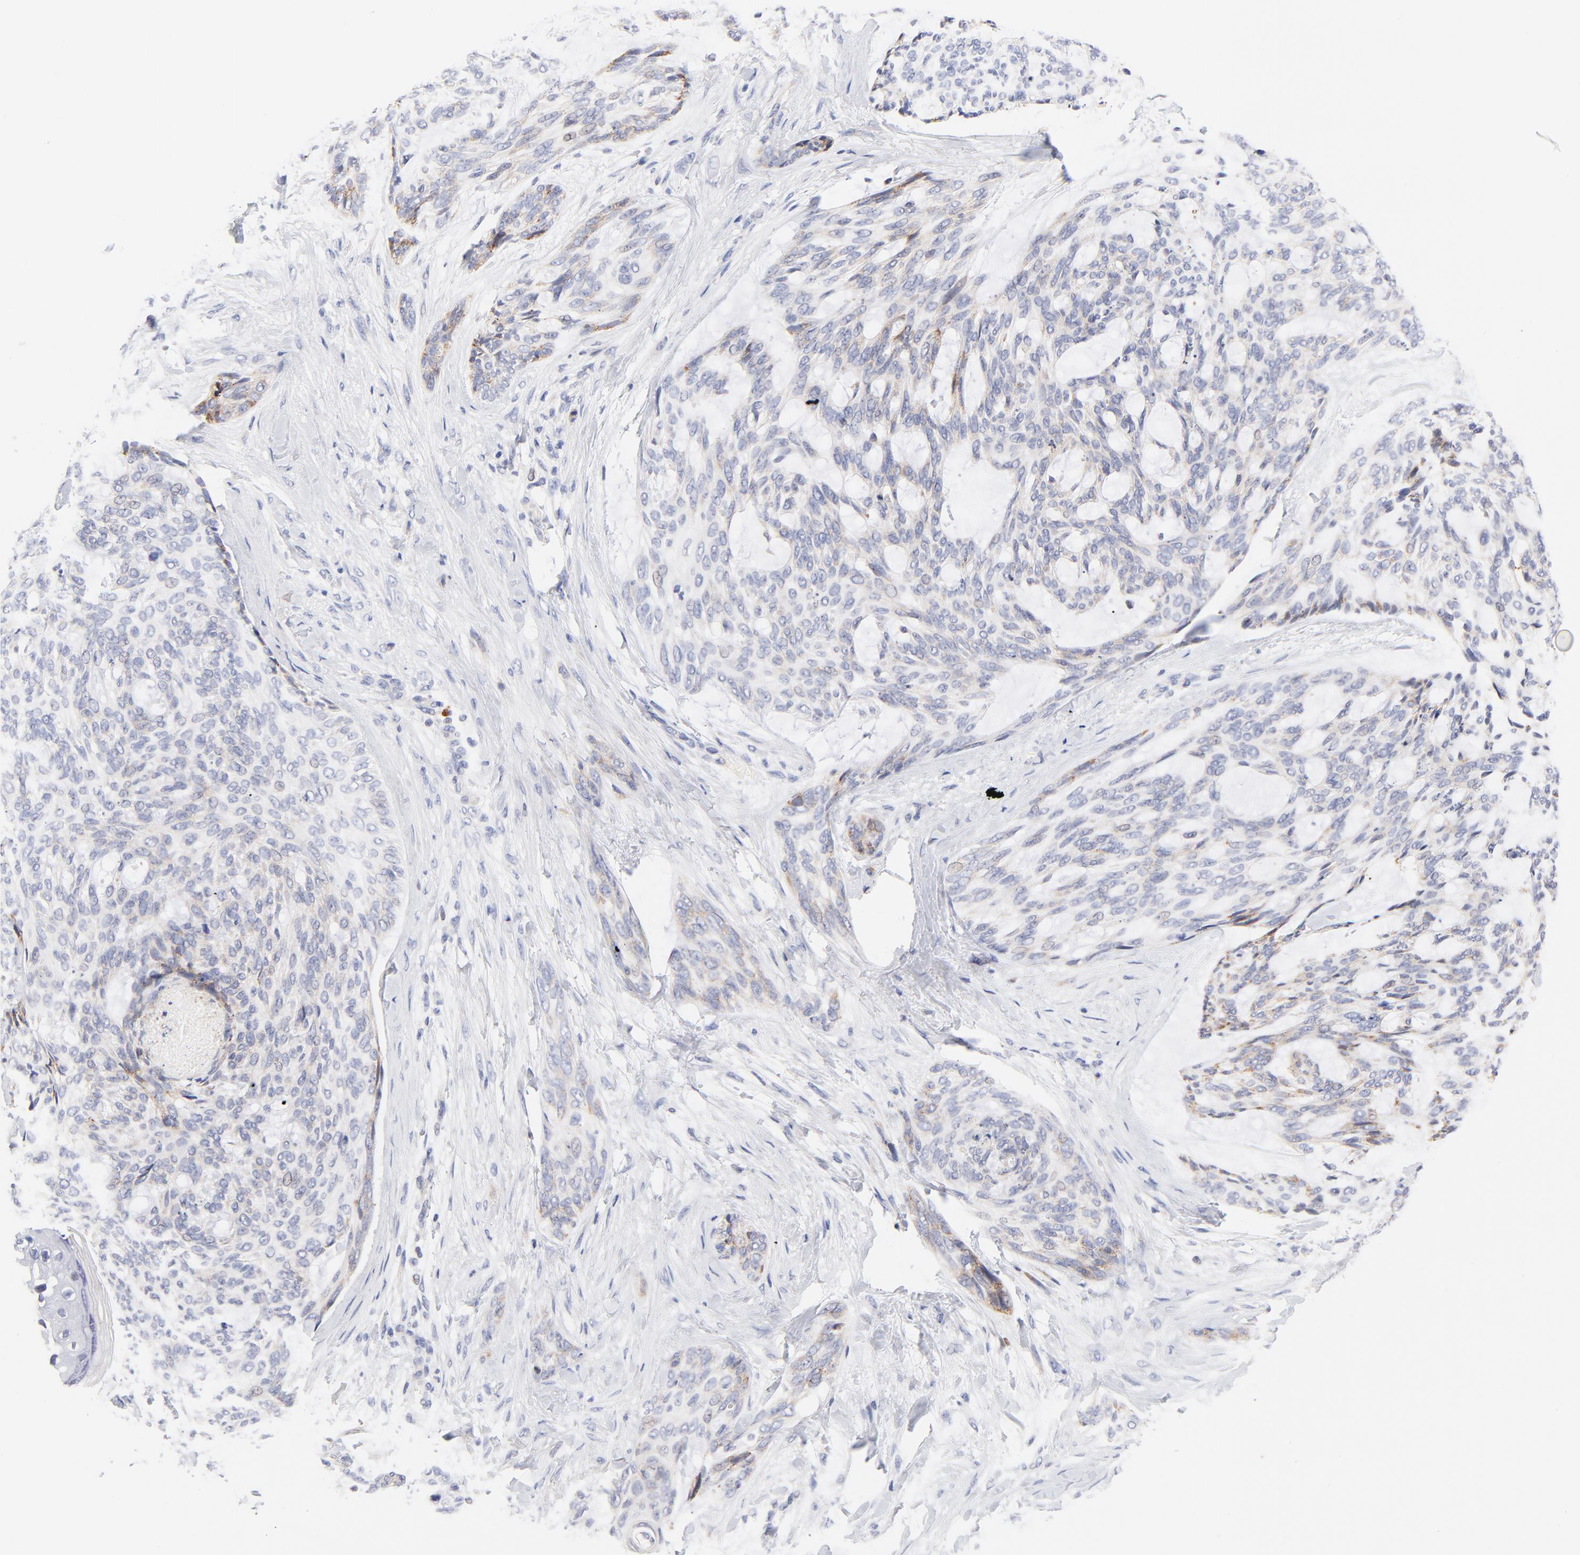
{"staining": {"intensity": "weak", "quantity": "<25%", "location": "cytoplasmic/membranous"}, "tissue": "skin cancer", "cell_type": "Tumor cells", "image_type": "cancer", "snomed": [{"axis": "morphology", "description": "Normal tissue, NOS"}, {"axis": "morphology", "description": "Basal cell carcinoma"}, {"axis": "topography", "description": "Skin"}], "caption": "This is a photomicrograph of immunohistochemistry staining of skin basal cell carcinoma, which shows no expression in tumor cells. Brightfield microscopy of immunohistochemistry stained with DAB (brown) and hematoxylin (blue), captured at high magnification.", "gene": "AFF2", "patient": {"sex": "female", "age": 71}}